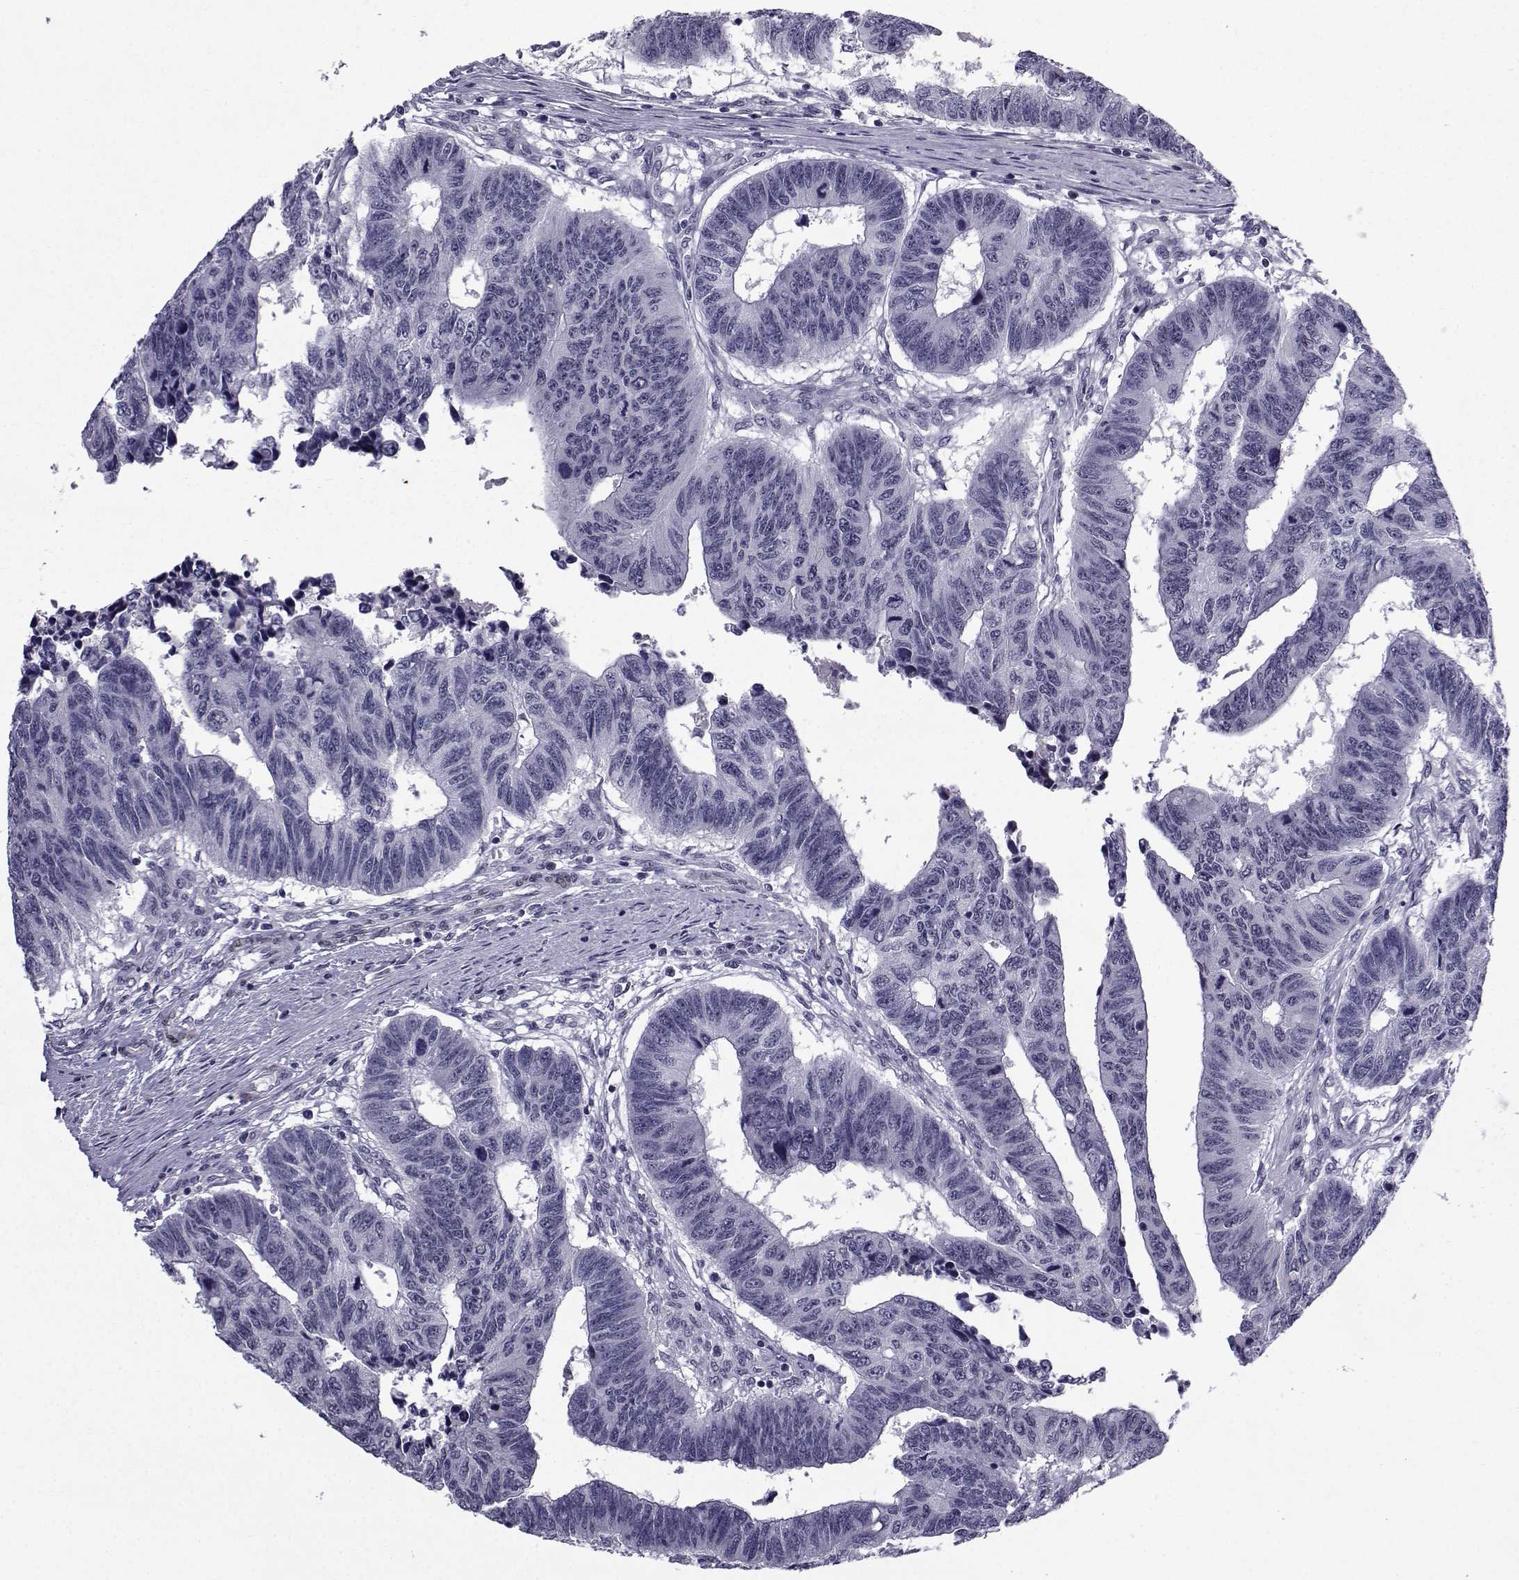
{"staining": {"intensity": "negative", "quantity": "none", "location": "none"}, "tissue": "colorectal cancer", "cell_type": "Tumor cells", "image_type": "cancer", "snomed": [{"axis": "morphology", "description": "Adenocarcinoma, NOS"}, {"axis": "topography", "description": "Rectum"}], "caption": "Colorectal cancer stained for a protein using immunohistochemistry demonstrates no positivity tumor cells.", "gene": "RBM24", "patient": {"sex": "female", "age": 85}}